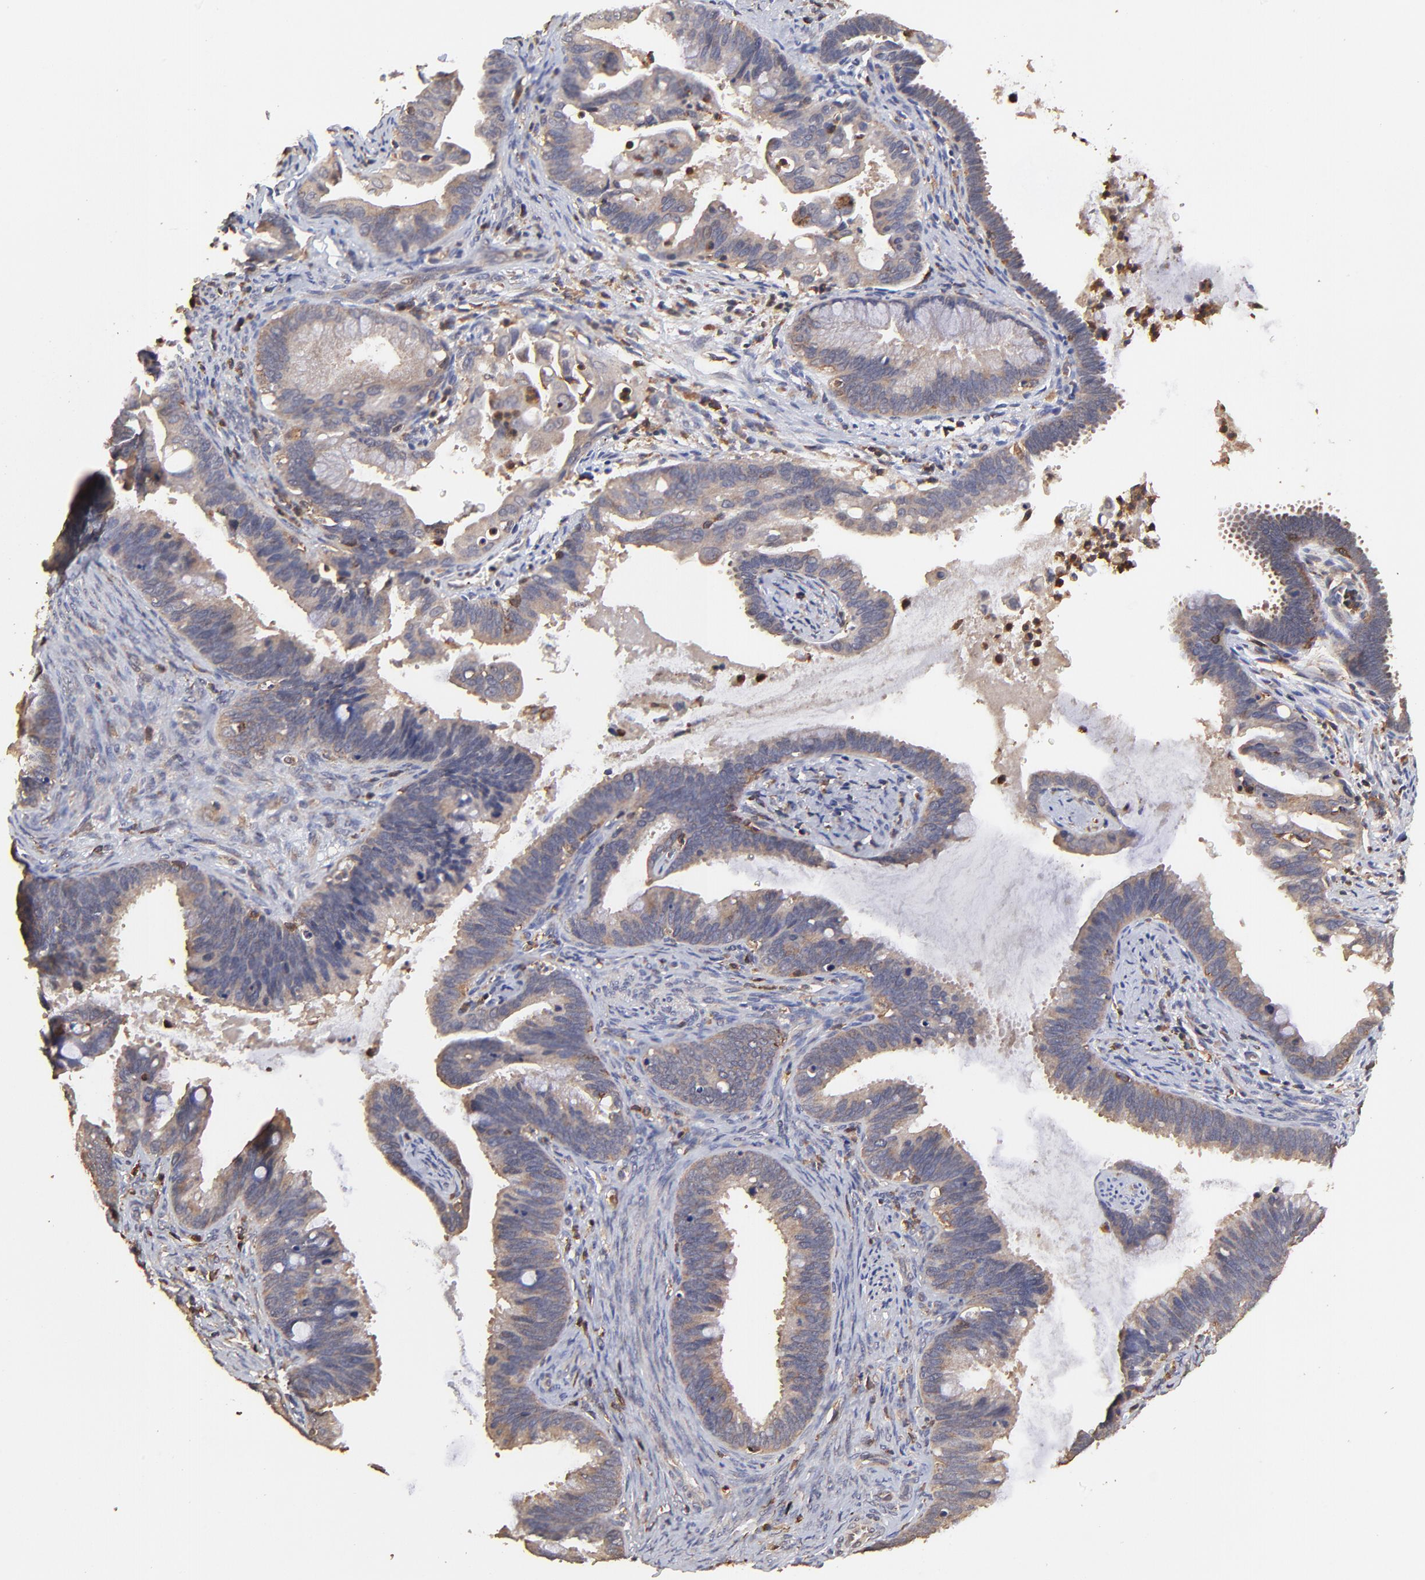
{"staining": {"intensity": "weak", "quantity": ">75%", "location": "cytoplasmic/membranous"}, "tissue": "cervical cancer", "cell_type": "Tumor cells", "image_type": "cancer", "snomed": [{"axis": "morphology", "description": "Adenocarcinoma, NOS"}, {"axis": "topography", "description": "Cervix"}], "caption": "Cervical cancer was stained to show a protein in brown. There is low levels of weak cytoplasmic/membranous staining in approximately >75% of tumor cells.", "gene": "STON2", "patient": {"sex": "female", "age": 47}}